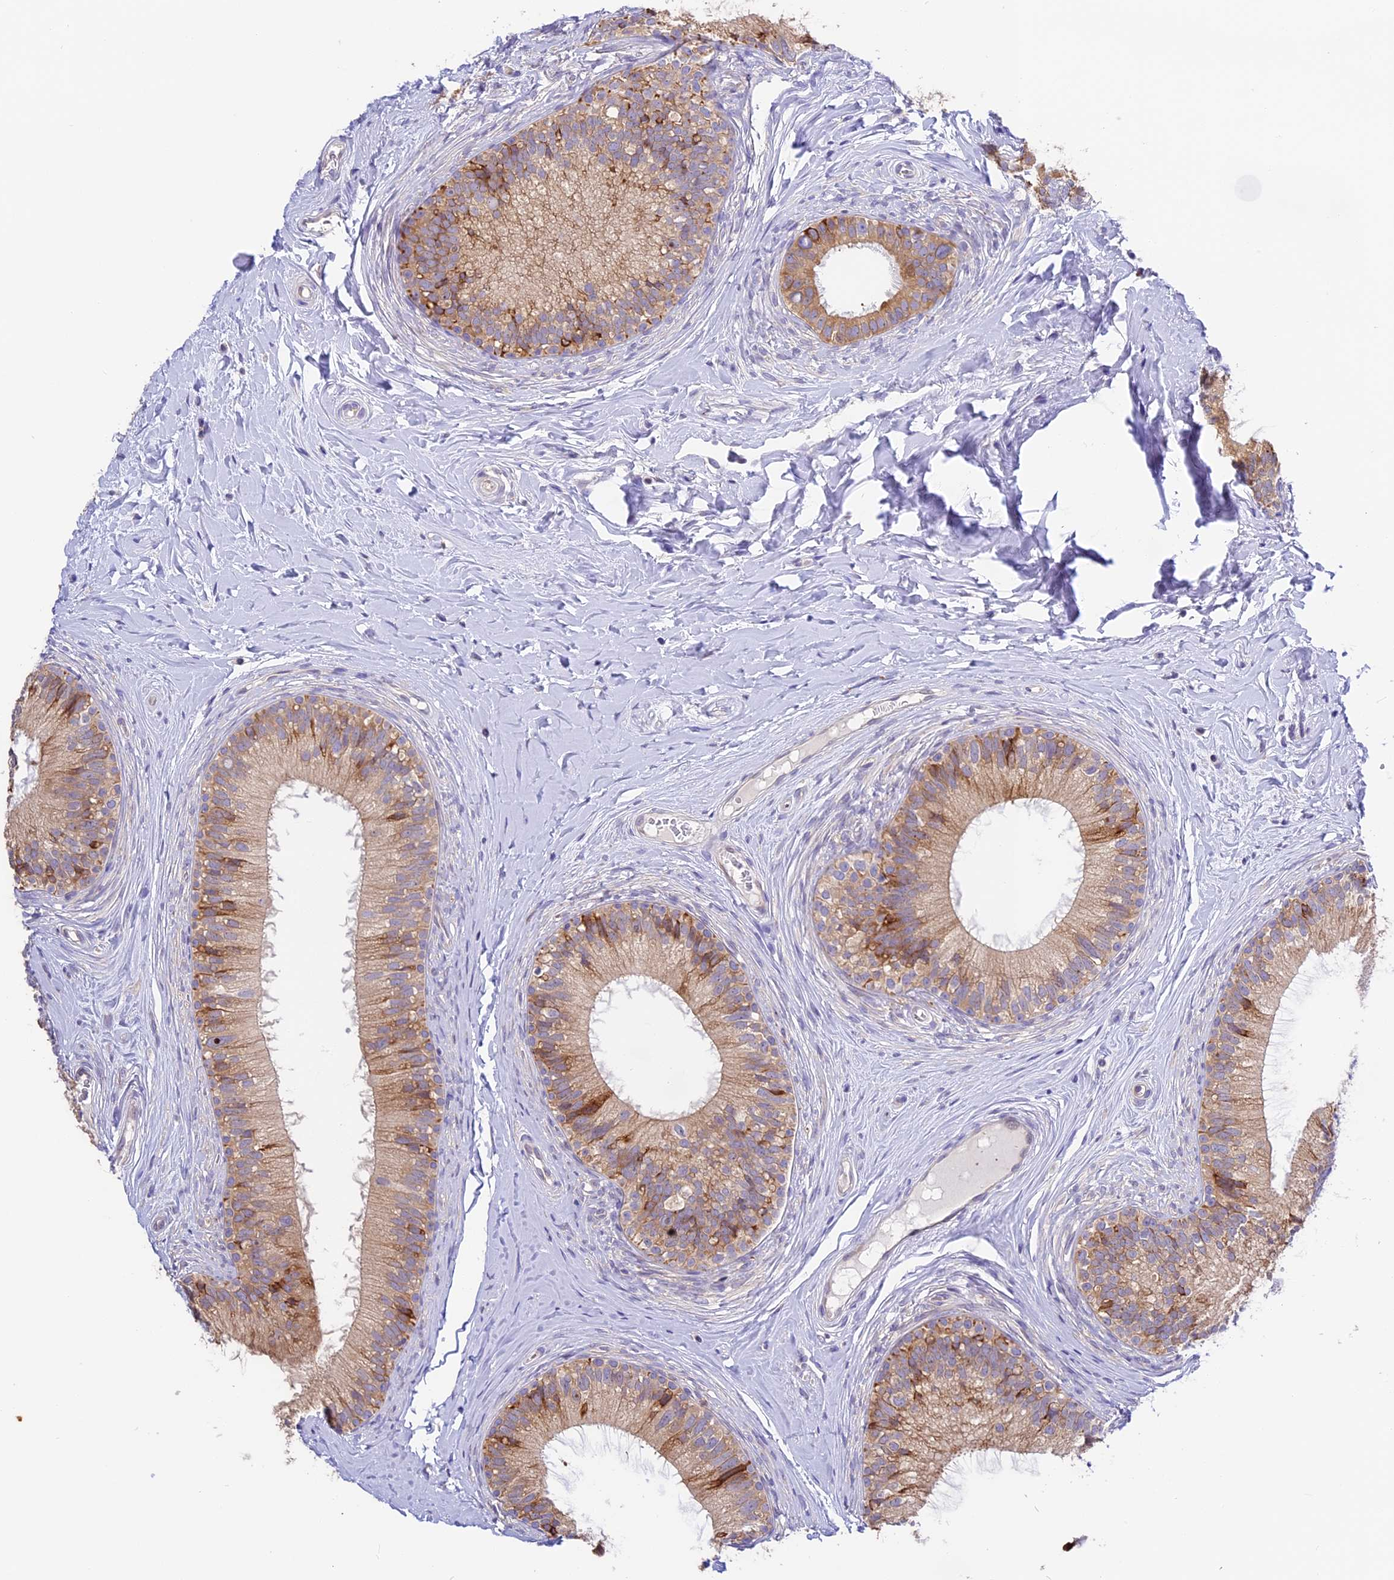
{"staining": {"intensity": "moderate", "quantity": "25%-75%", "location": "cytoplasmic/membranous"}, "tissue": "epididymis", "cell_type": "Glandular cells", "image_type": "normal", "snomed": [{"axis": "morphology", "description": "Normal tissue, NOS"}, {"axis": "topography", "description": "Epididymis"}], "caption": "Brown immunohistochemical staining in benign epididymis demonstrates moderate cytoplasmic/membranous expression in about 25%-75% of glandular cells. (DAB IHC, brown staining for protein, blue staining for nuclei).", "gene": "BSCL2", "patient": {"sex": "male", "age": 33}}